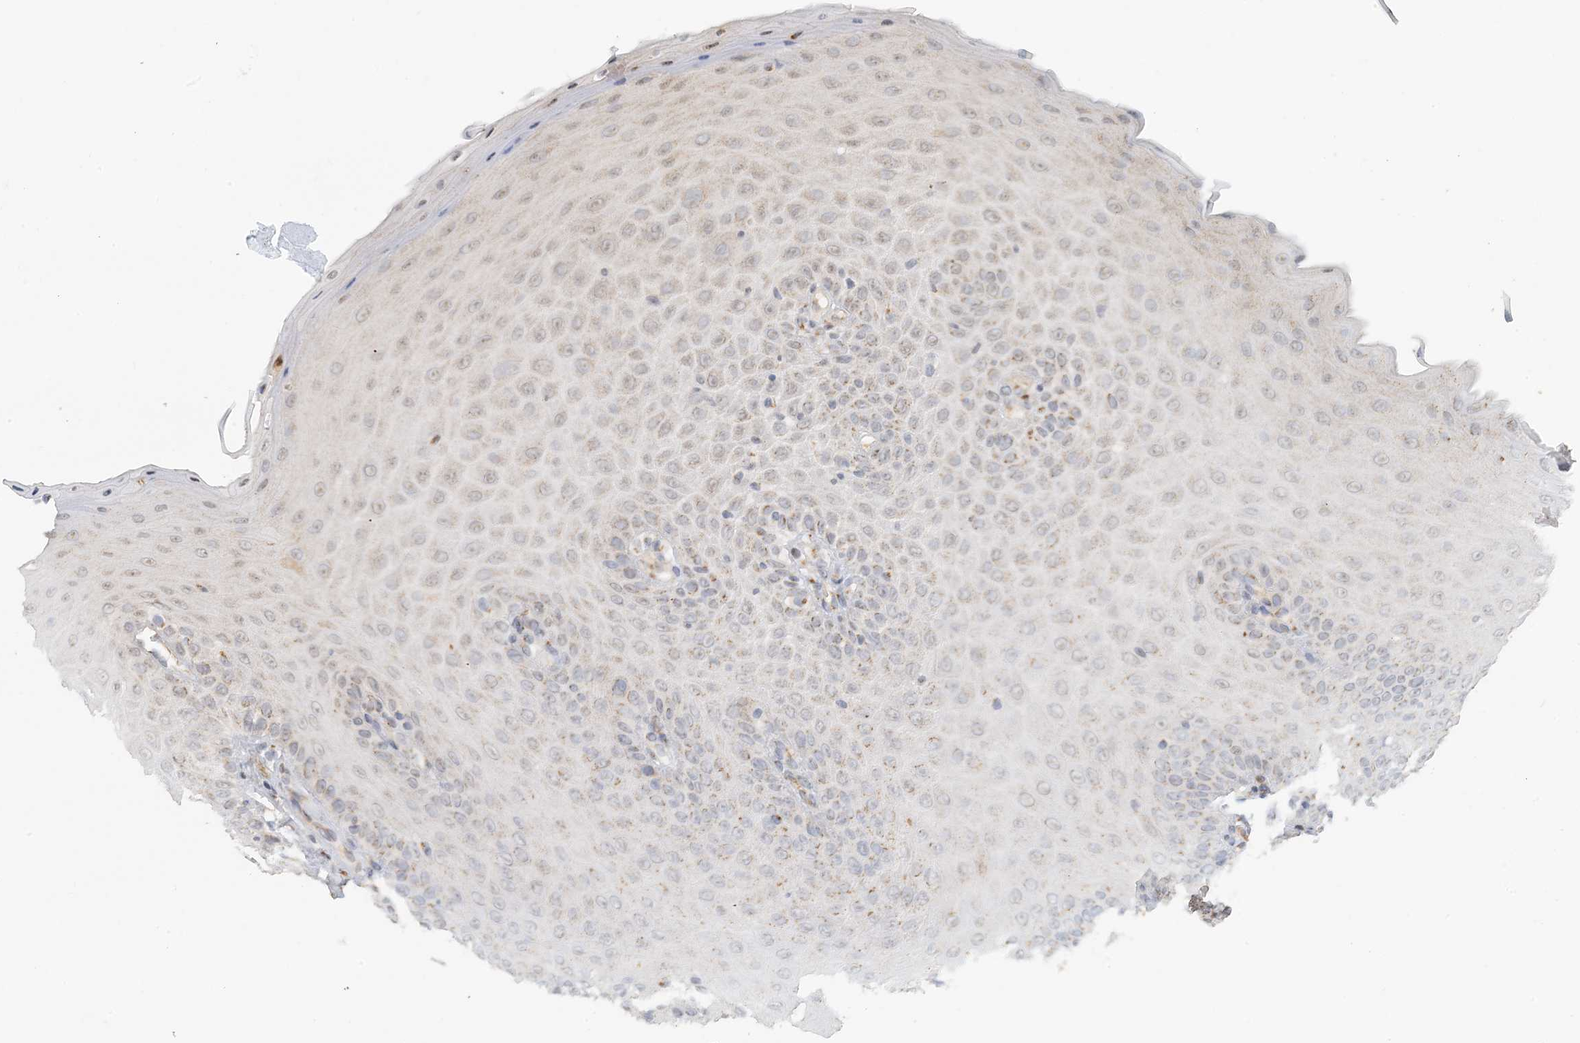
{"staining": {"intensity": "moderate", "quantity": "25%-75%", "location": "cytoplasmic/membranous"}, "tissue": "oral mucosa", "cell_type": "Squamous epithelial cells", "image_type": "normal", "snomed": [{"axis": "morphology", "description": "Normal tissue, NOS"}, {"axis": "topography", "description": "Oral tissue"}], "caption": "DAB immunohistochemical staining of benign oral mucosa exhibits moderate cytoplasmic/membranous protein staining in approximately 25%-75% of squamous epithelial cells.", "gene": "ZCCHC4", "patient": {"sex": "female", "age": 68}}